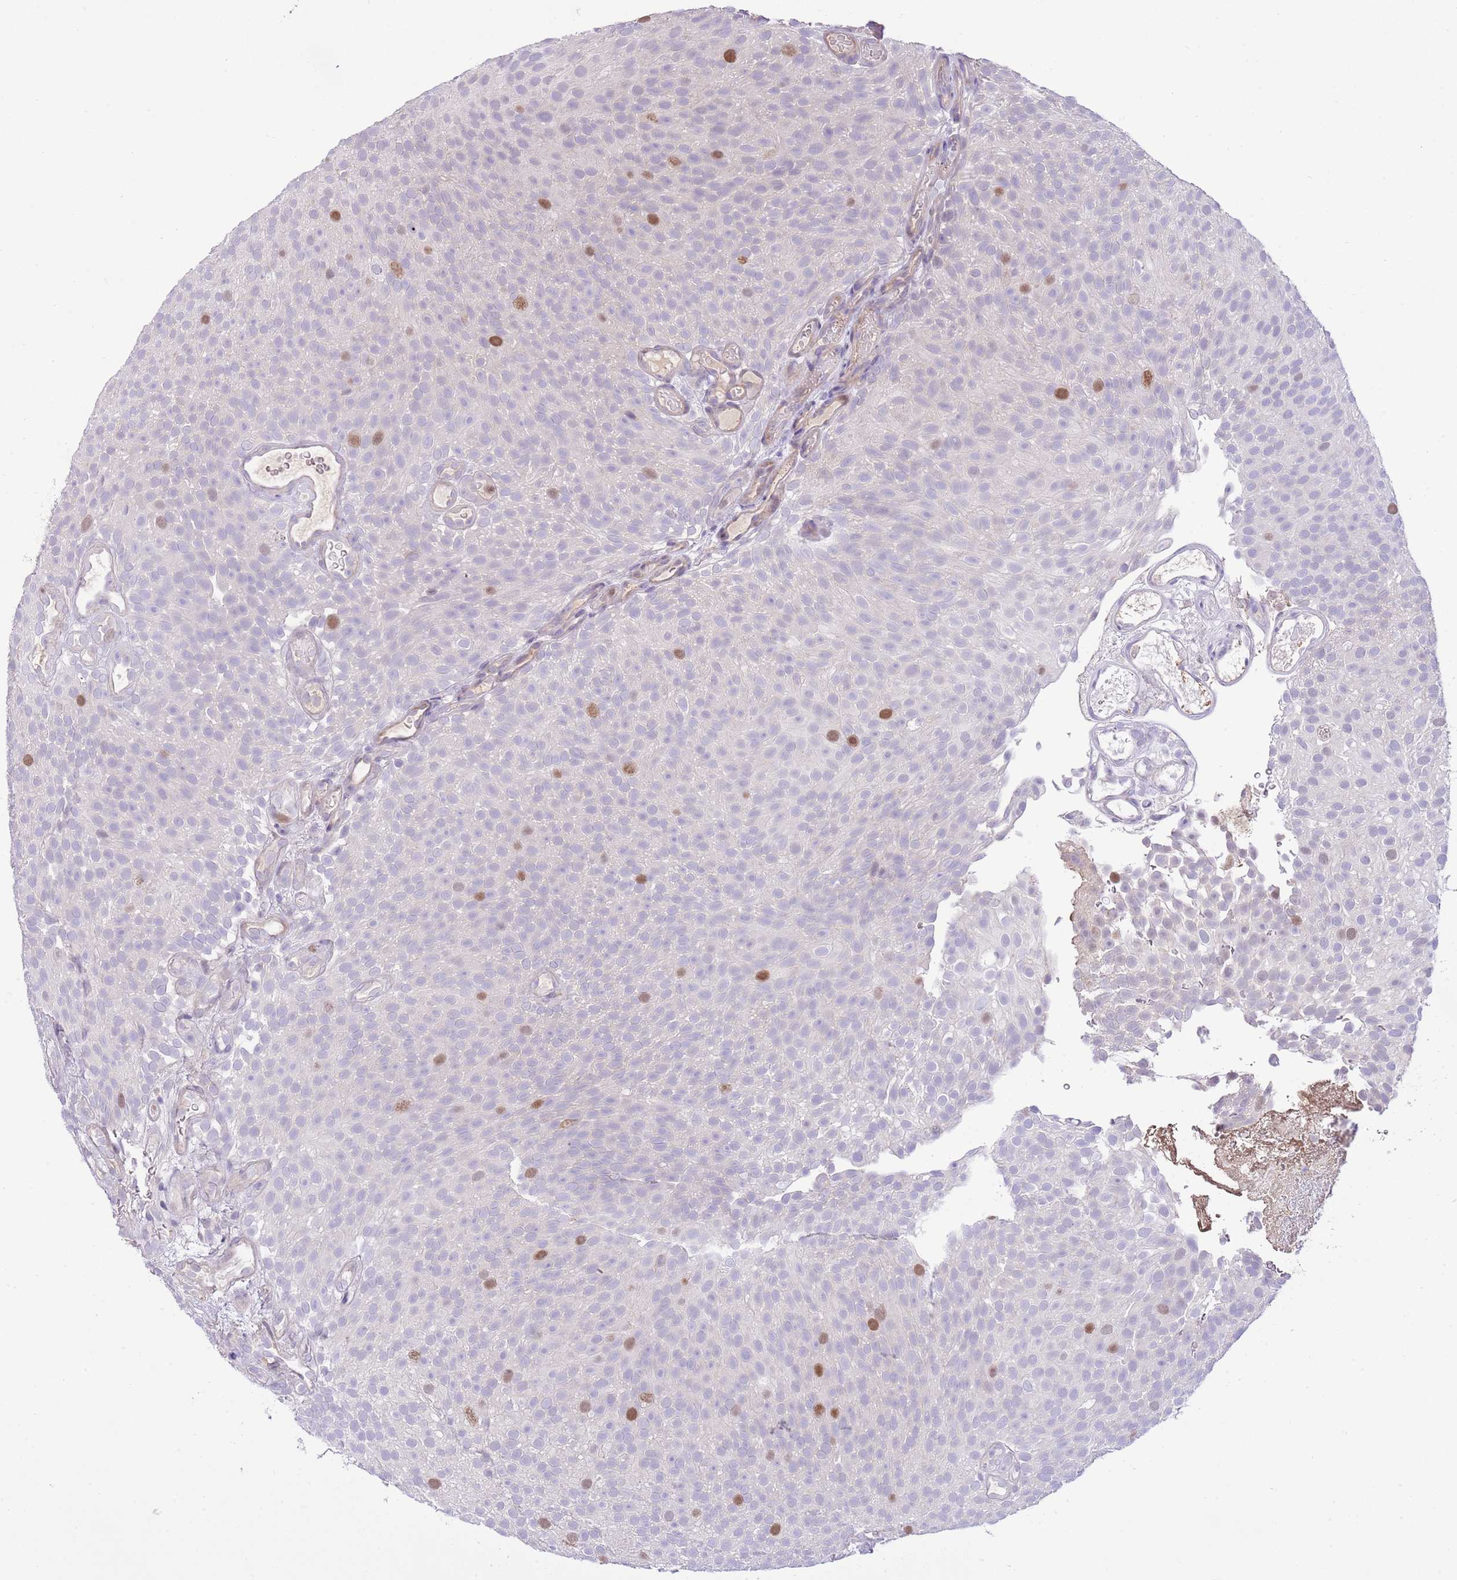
{"staining": {"intensity": "moderate", "quantity": "<25%", "location": "nuclear"}, "tissue": "urothelial cancer", "cell_type": "Tumor cells", "image_type": "cancer", "snomed": [{"axis": "morphology", "description": "Urothelial carcinoma, Low grade"}, {"axis": "topography", "description": "Urinary bladder"}], "caption": "Urothelial carcinoma (low-grade) stained with a protein marker displays moderate staining in tumor cells.", "gene": "FBRSL1", "patient": {"sex": "male", "age": 78}}